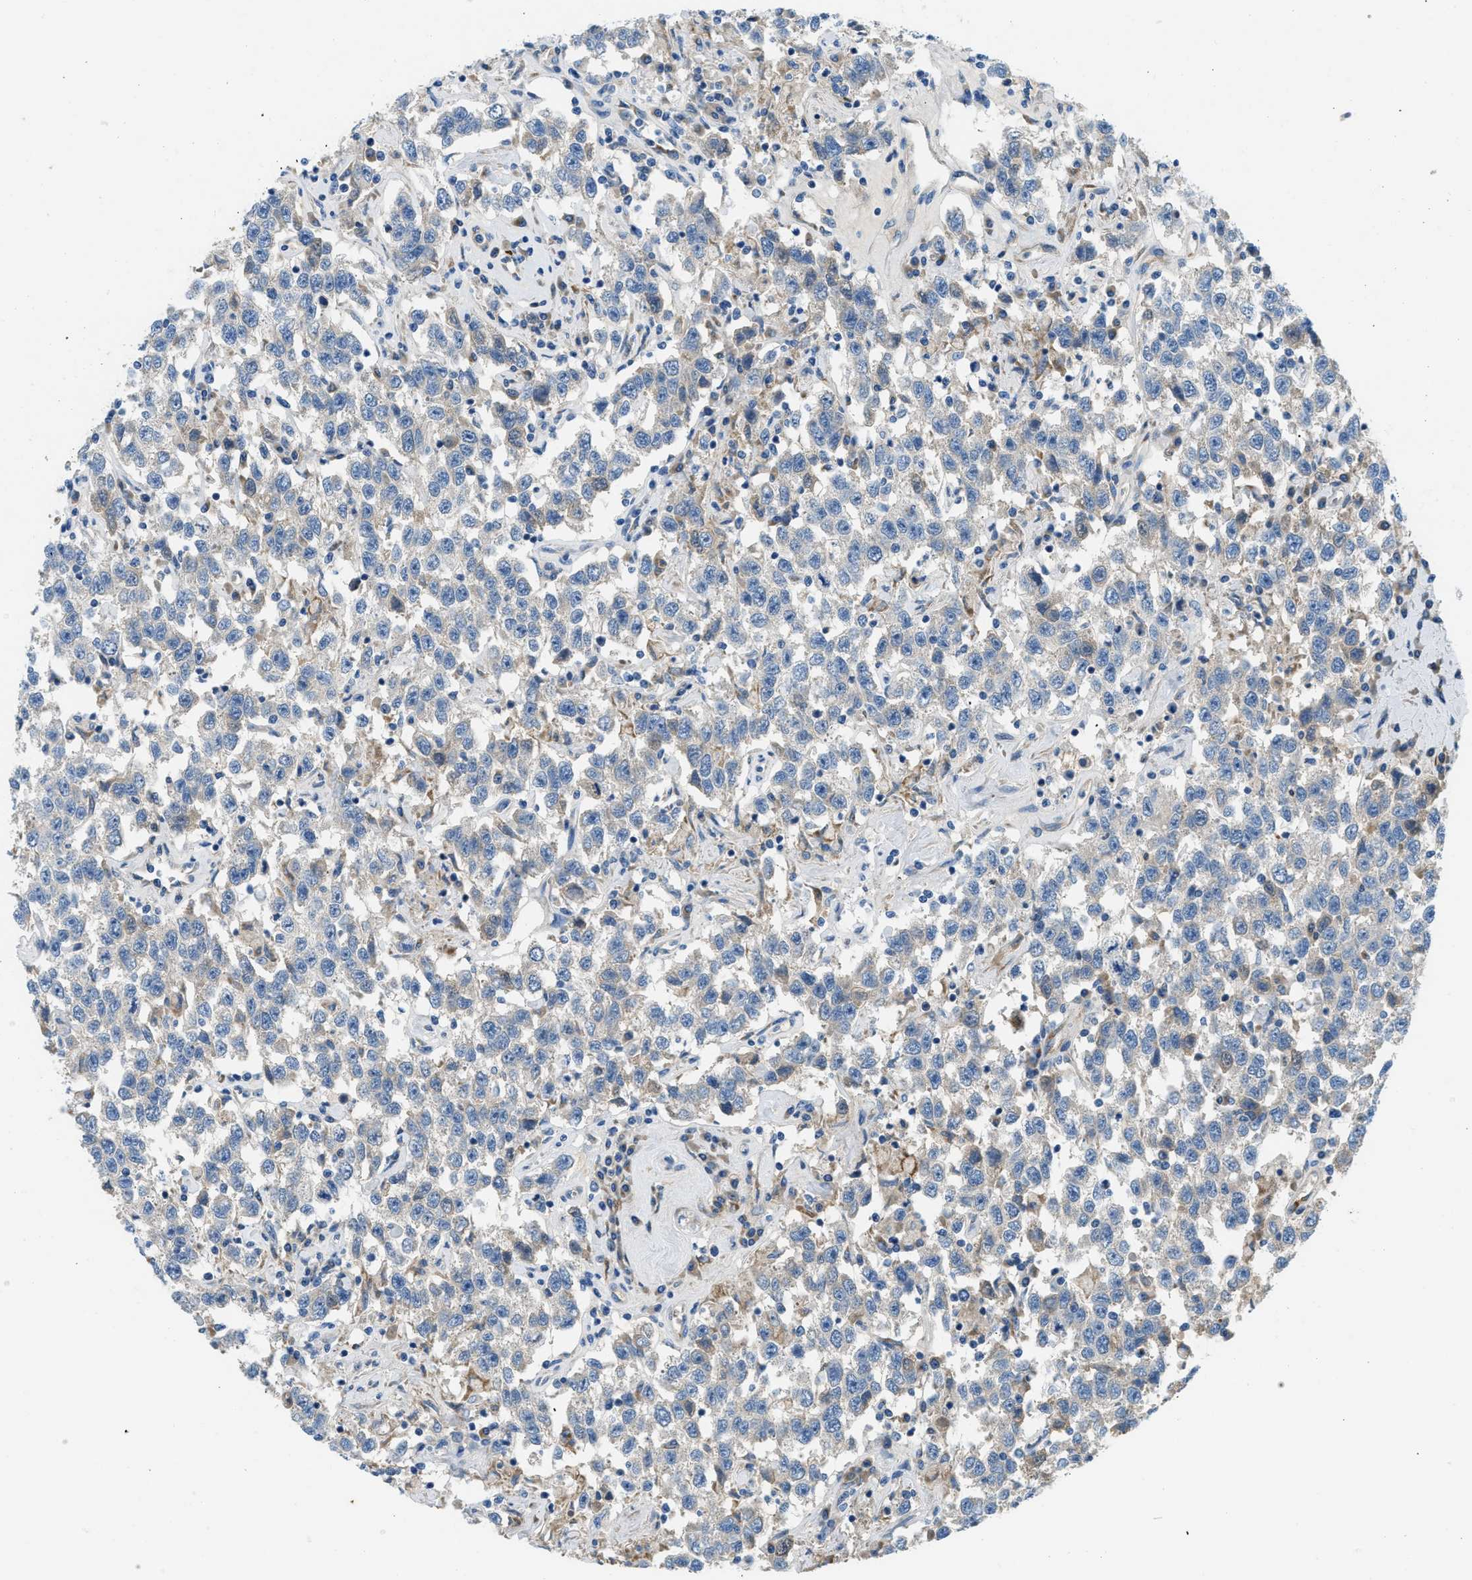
{"staining": {"intensity": "negative", "quantity": "none", "location": "none"}, "tissue": "testis cancer", "cell_type": "Tumor cells", "image_type": "cancer", "snomed": [{"axis": "morphology", "description": "Seminoma, NOS"}, {"axis": "topography", "description": "Testis"}], "caption": "There is no significant staining in tumor cells of testis cancer (seminoma).", "gene": "COL15A1", "patient": {"sex": "male", "age": 41}}